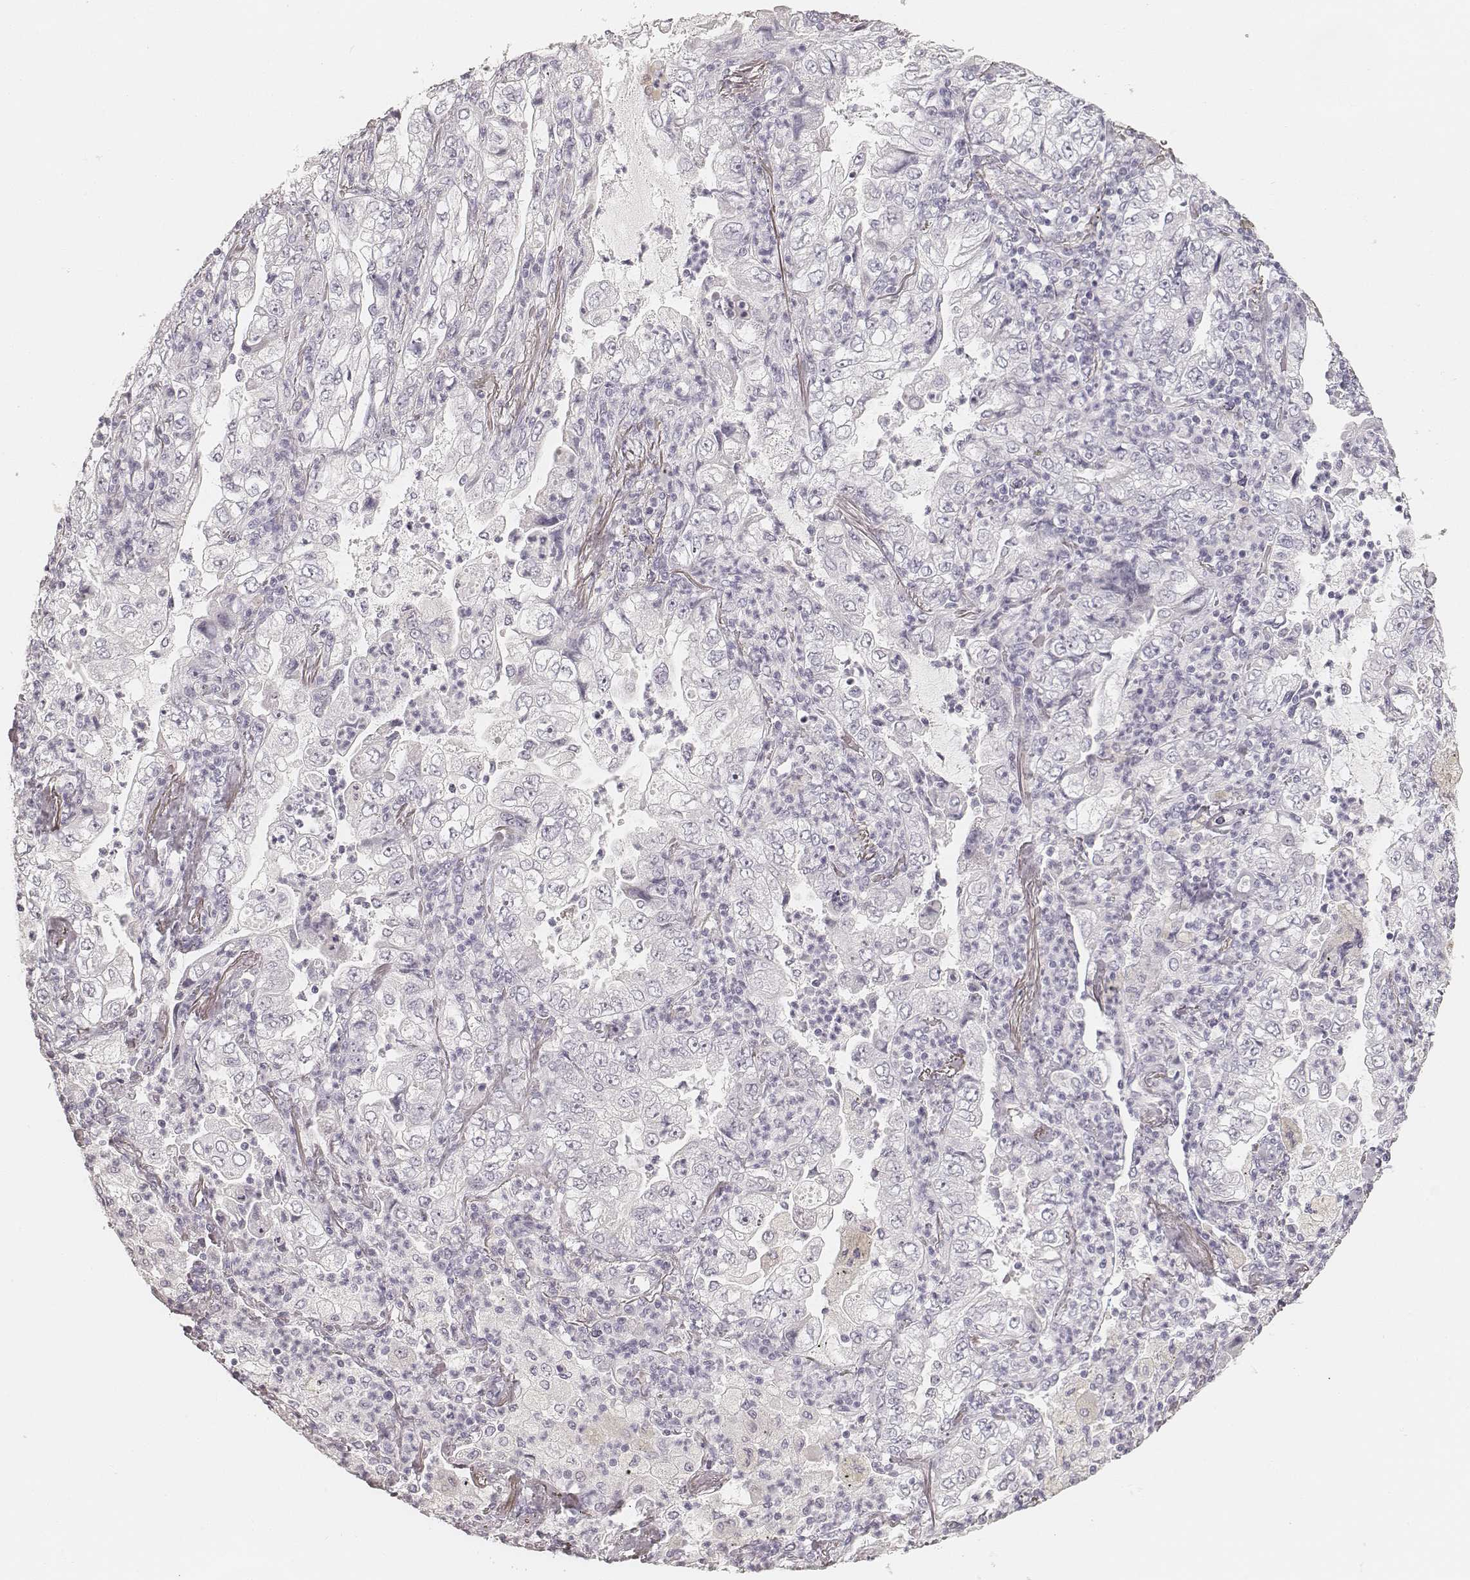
{"staining": {"intensity": "negative", "quantity": "none", "location": "none"}, "tissue": "lung cancer", "cell_type": "Tumor cells", "image_type": "cancer", "snomed": [{"axis": "morphology", "description": "Adenocarcinoma, NOS"}, {"axis": "topography", "description": "Lung"}], "caption": "The micrograph displays no significant expression in tumor cells of lung cancer.", "gene": "HNF4G", "patient": {"sex": "female", "age": 73}}